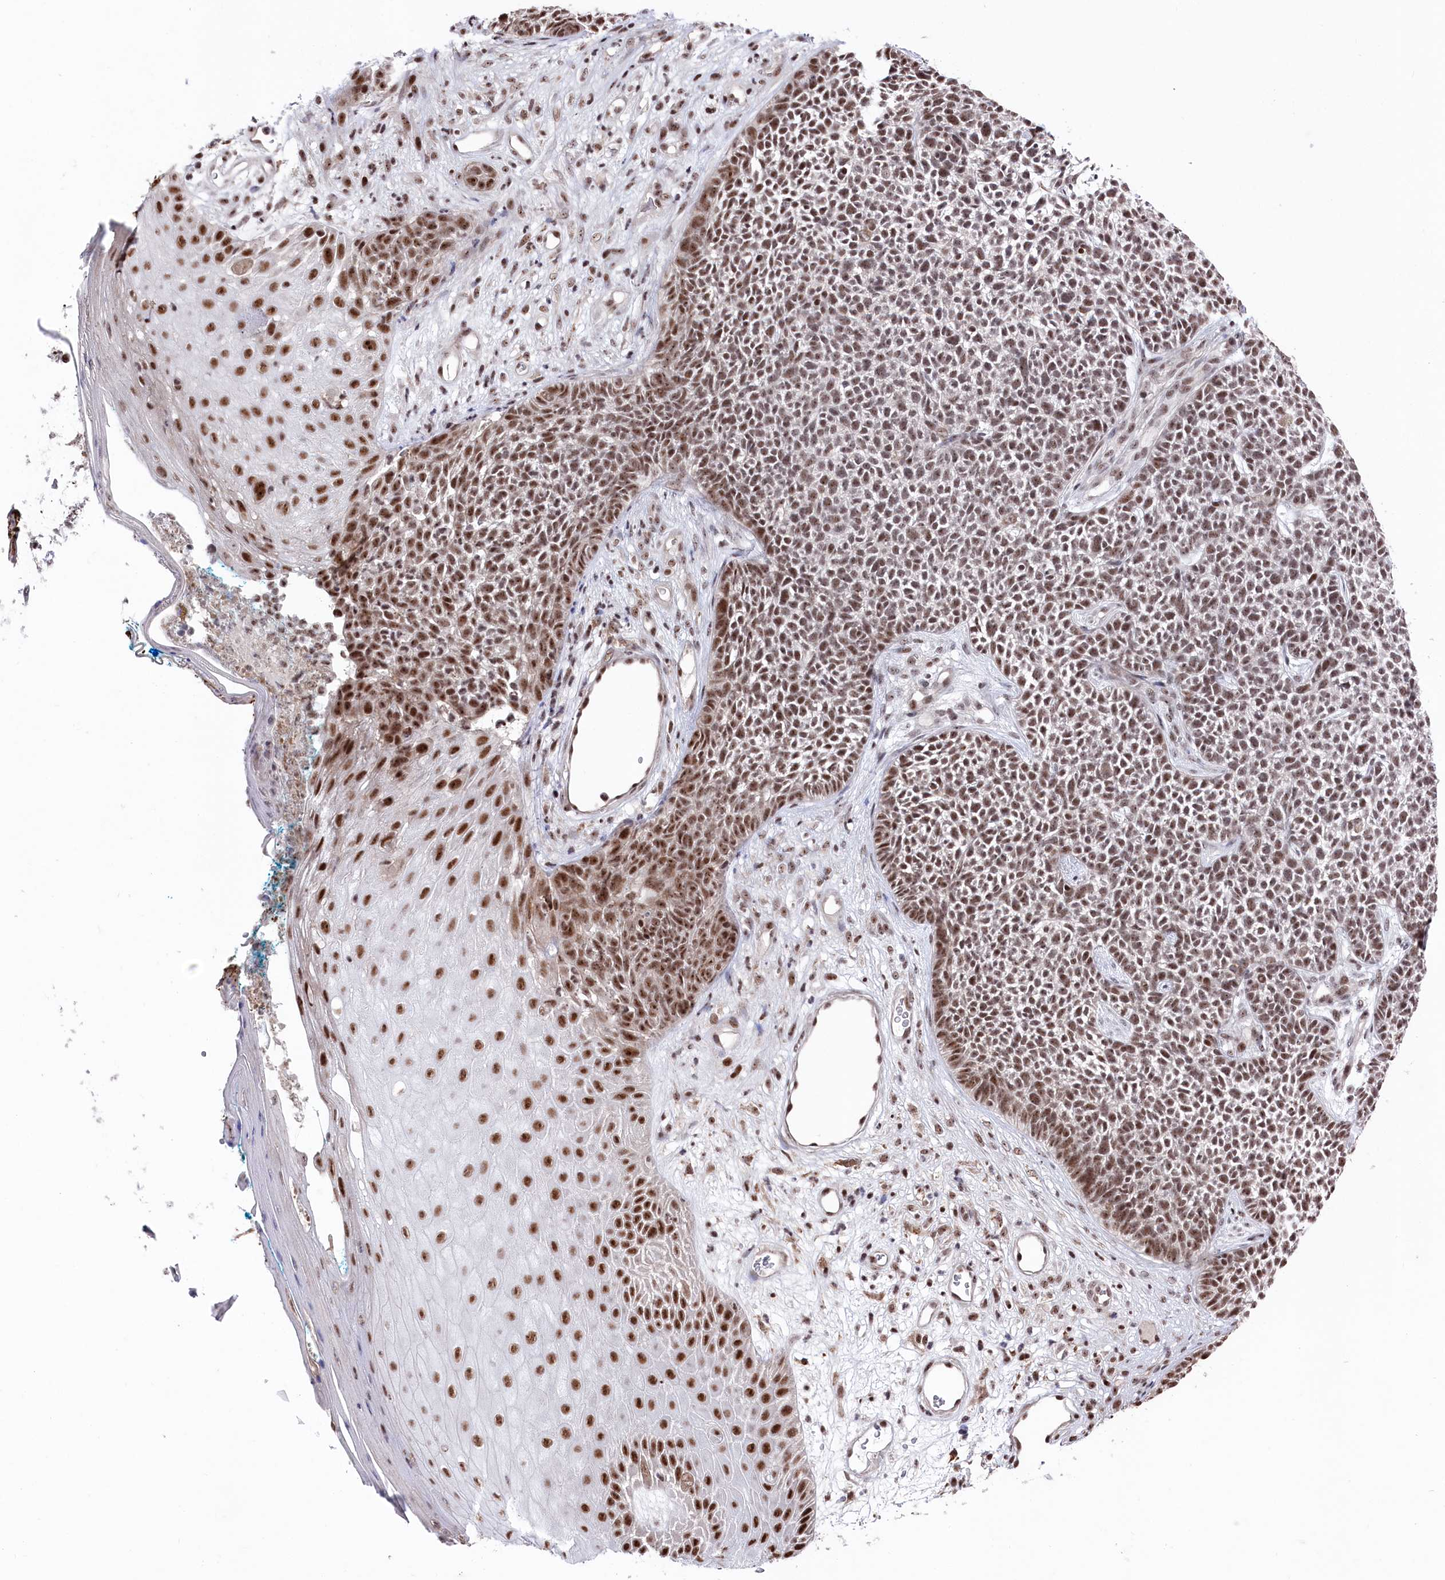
{"staining": {"intensity": "moderate", "quantity": ">75%", "location": "nuclear"}, "tissue": "skin cancer", "cell_type": "Tumor cells", "image_type": "cancer", "snomed": [{"axis": "morphology", "description": "Basal cell carcinoma"}, {"axis": "topography", "description": "Skin"}], "caption": "A histopathology image of human basal cell carcinoma (skin) stained for a protein shows moderate nuclear brown staining in tumor cells. The staining is performed using DAB brown chromogen to label protein expression. The nuclei are counter-stained blue using hematoxylin.", "gene": "POLR2H", "patient": {"sex": "female", "age": 84}}